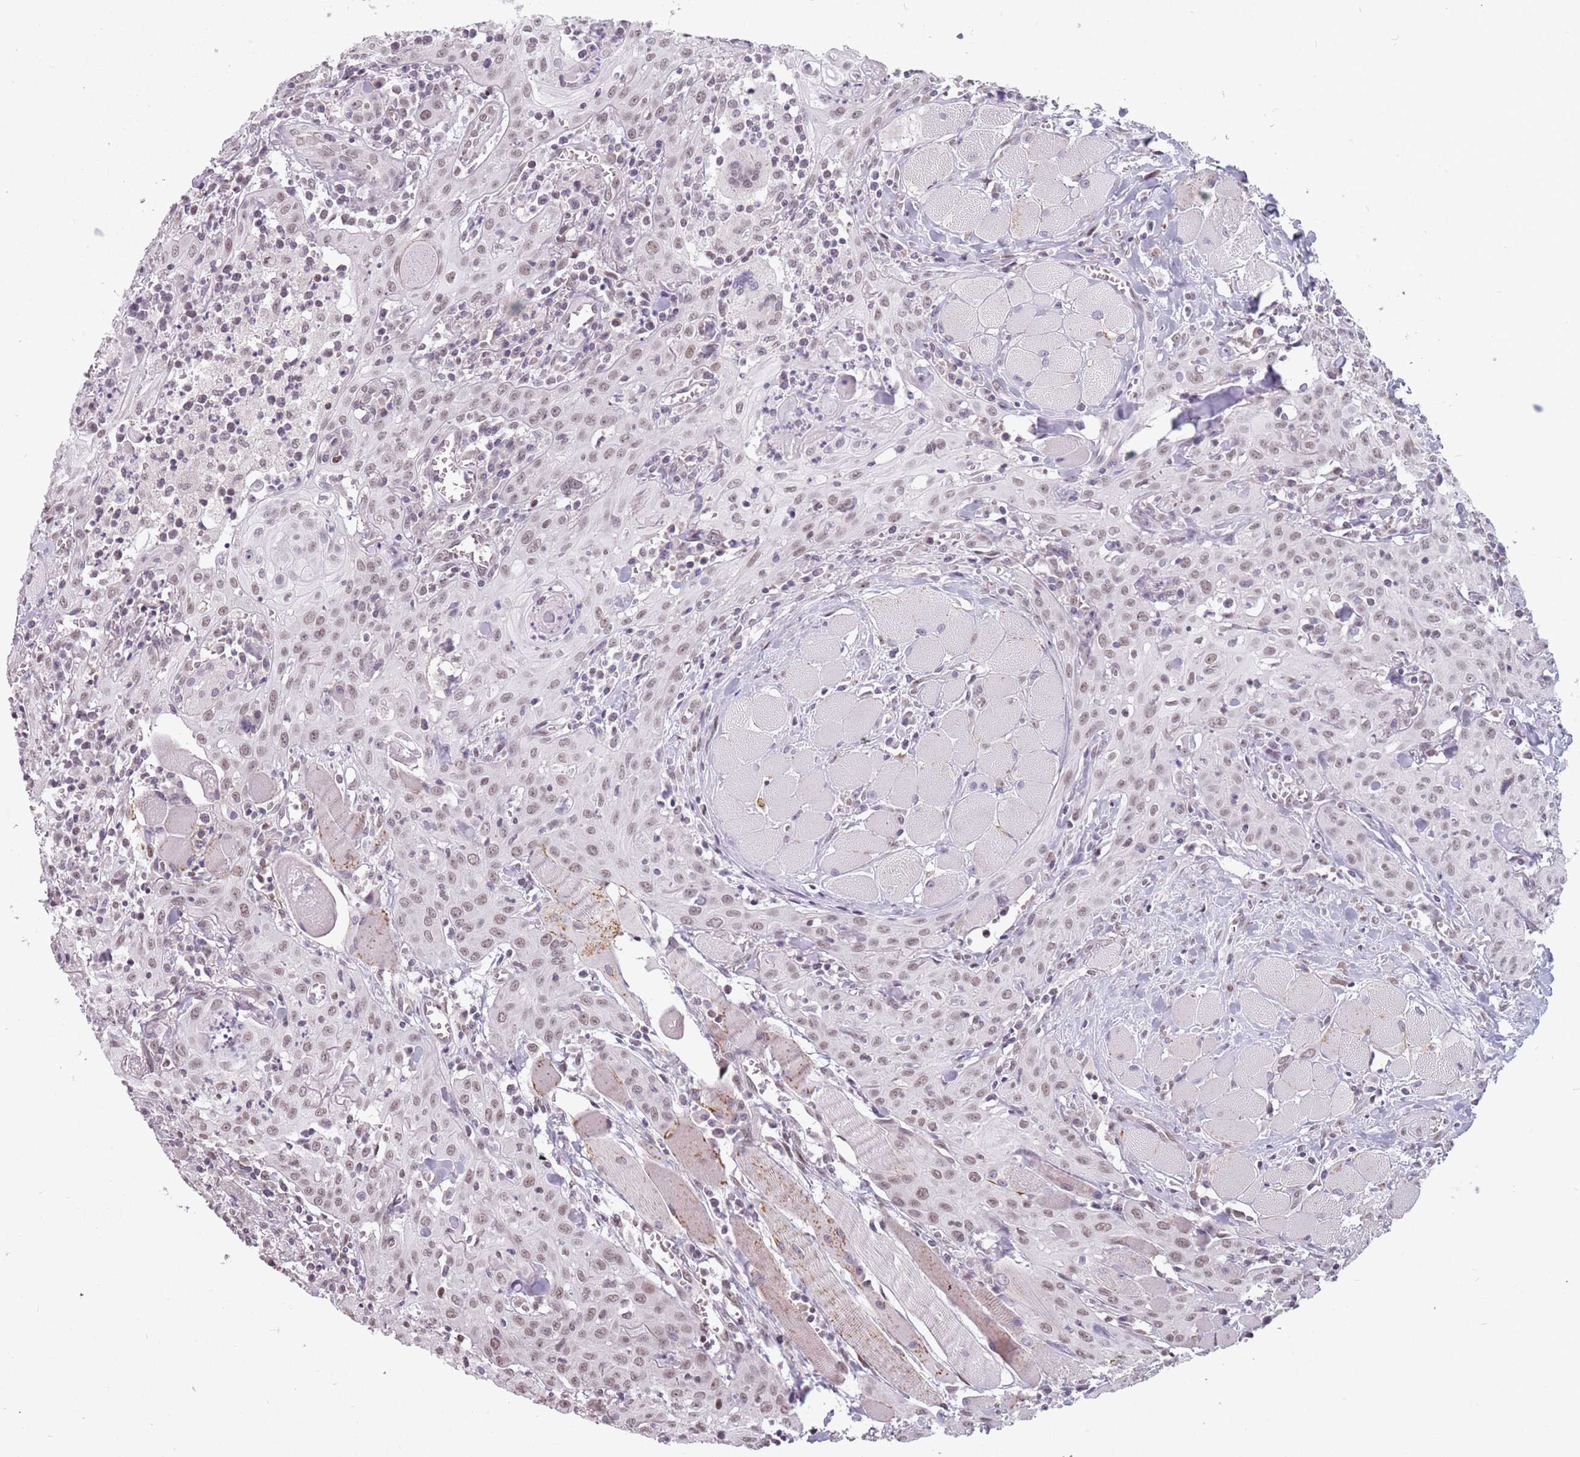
{"staining": {"intensity": "moderate", "quantity": ">75%", "location": "nuclear"}, "tissue": "head and neck cancer", "cell_type": "Tumor cells", "image_type": "cancer", "snomed": [{"axis": "morphology", "description": "Squamous cell carcinoma, NOS"}, {"axis": "topography", "description": "Oral tissue"}, {"axis": "topography", "description": "Head-Neck"}], "caption": "Immunohistochemical staining of head and neck cancer (squamous cell carcinoma) shows medium levels of moderate nuclear staining in approximately >75% of tumor cells.", "gene": "PTCHD1", "patient": {"sex": "female", "age": 70}}